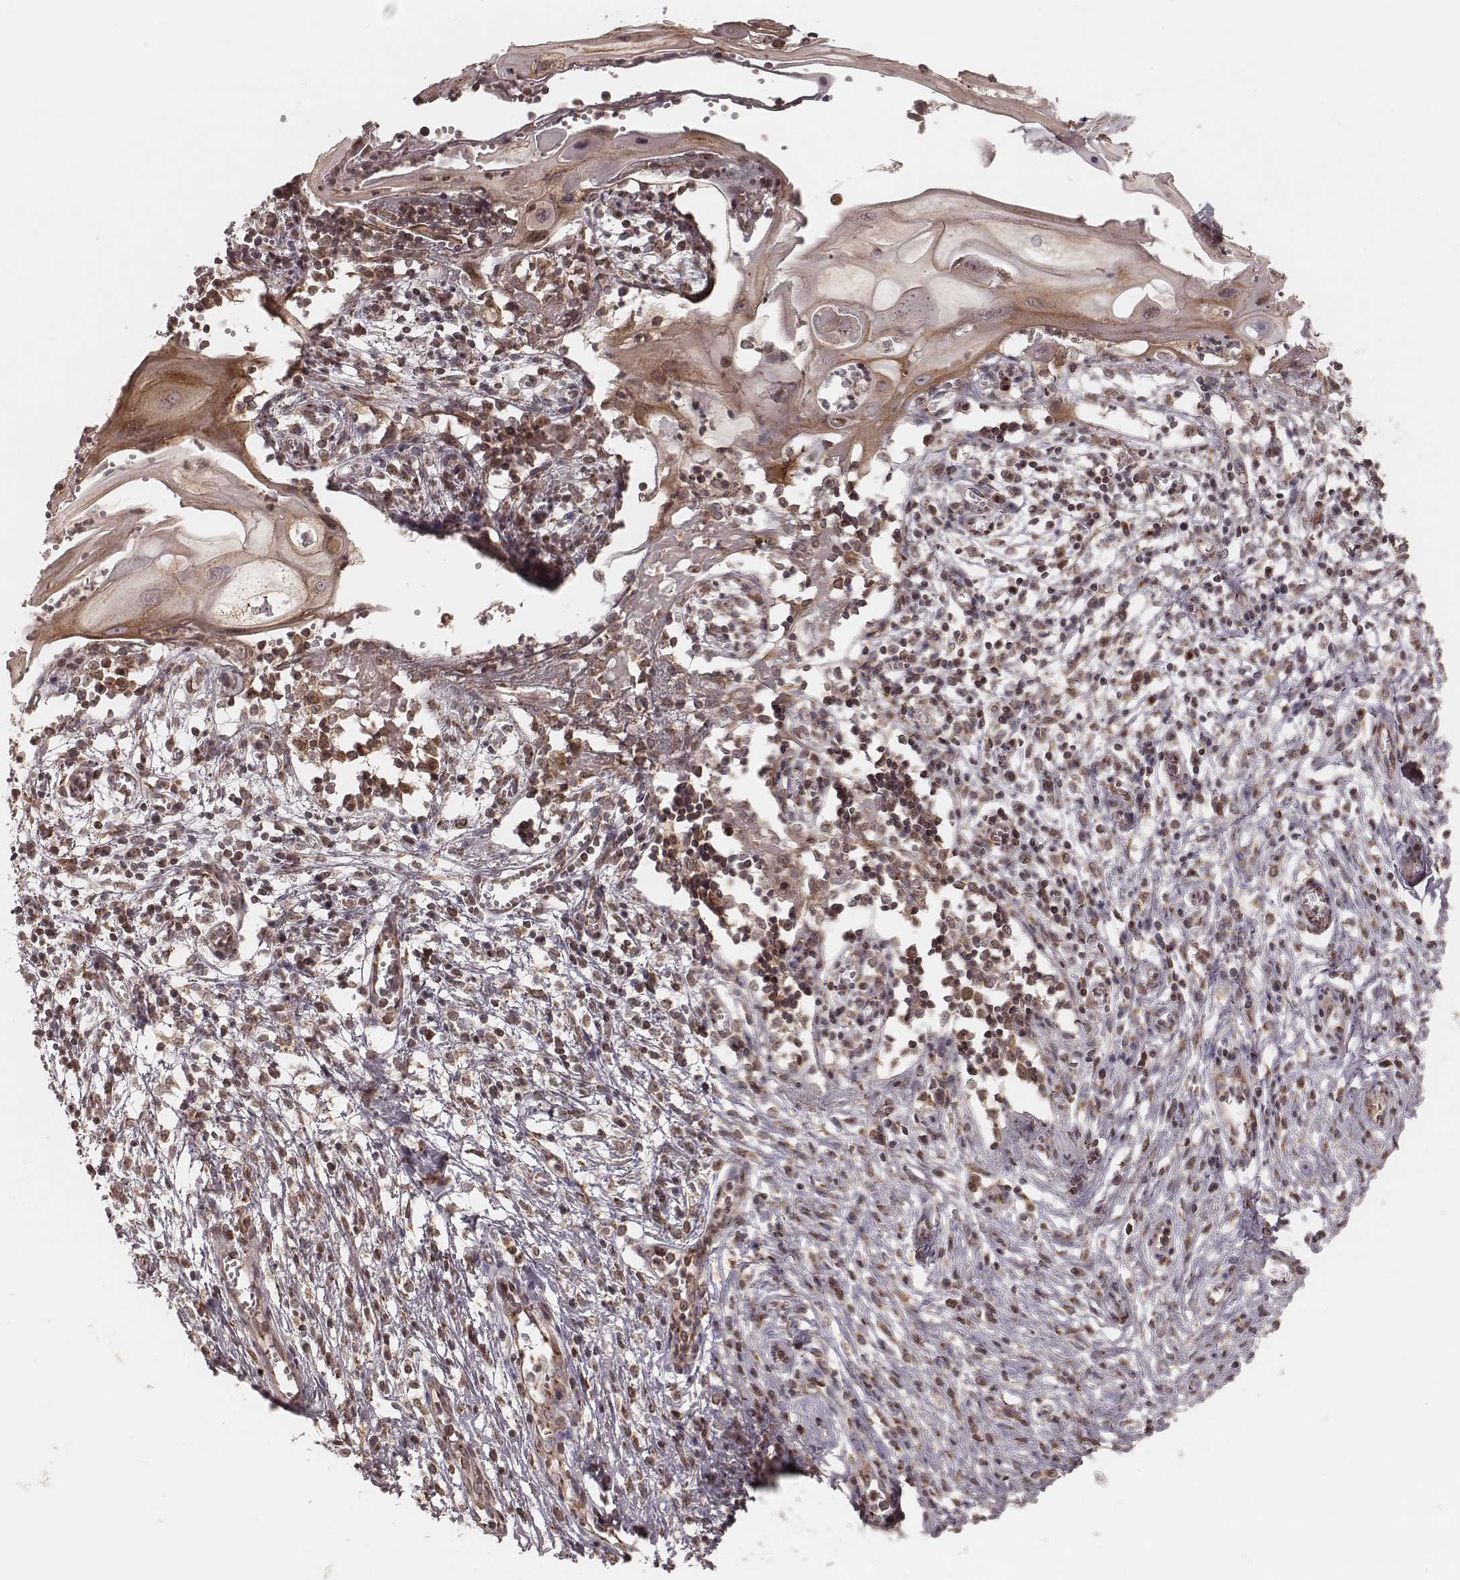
{"staining": {"intensity": "moderate", "quantity": ">75%", "location": "cytoplasmic/membranous"}, "tissue": "cervical cancer", "cell_type": "Tumor cells", "image_type": "cancer", "snomed": [{"axis": "morphology", "description": "Squamous cell carcinoma, NOS"}, {"axis": "topography", "description": "Cervix"}], "caption": "An immunohistochemistry (IHC) photomicrograph of neoplastic tissue is shown. Protein staining in brown highlights moderate cytoplasmic/membranous positivity in squamous cell carcinoma (cervical) within tumor cells.", "gene": "MYO19", "patient": {"sex": "female", "age": 30}}